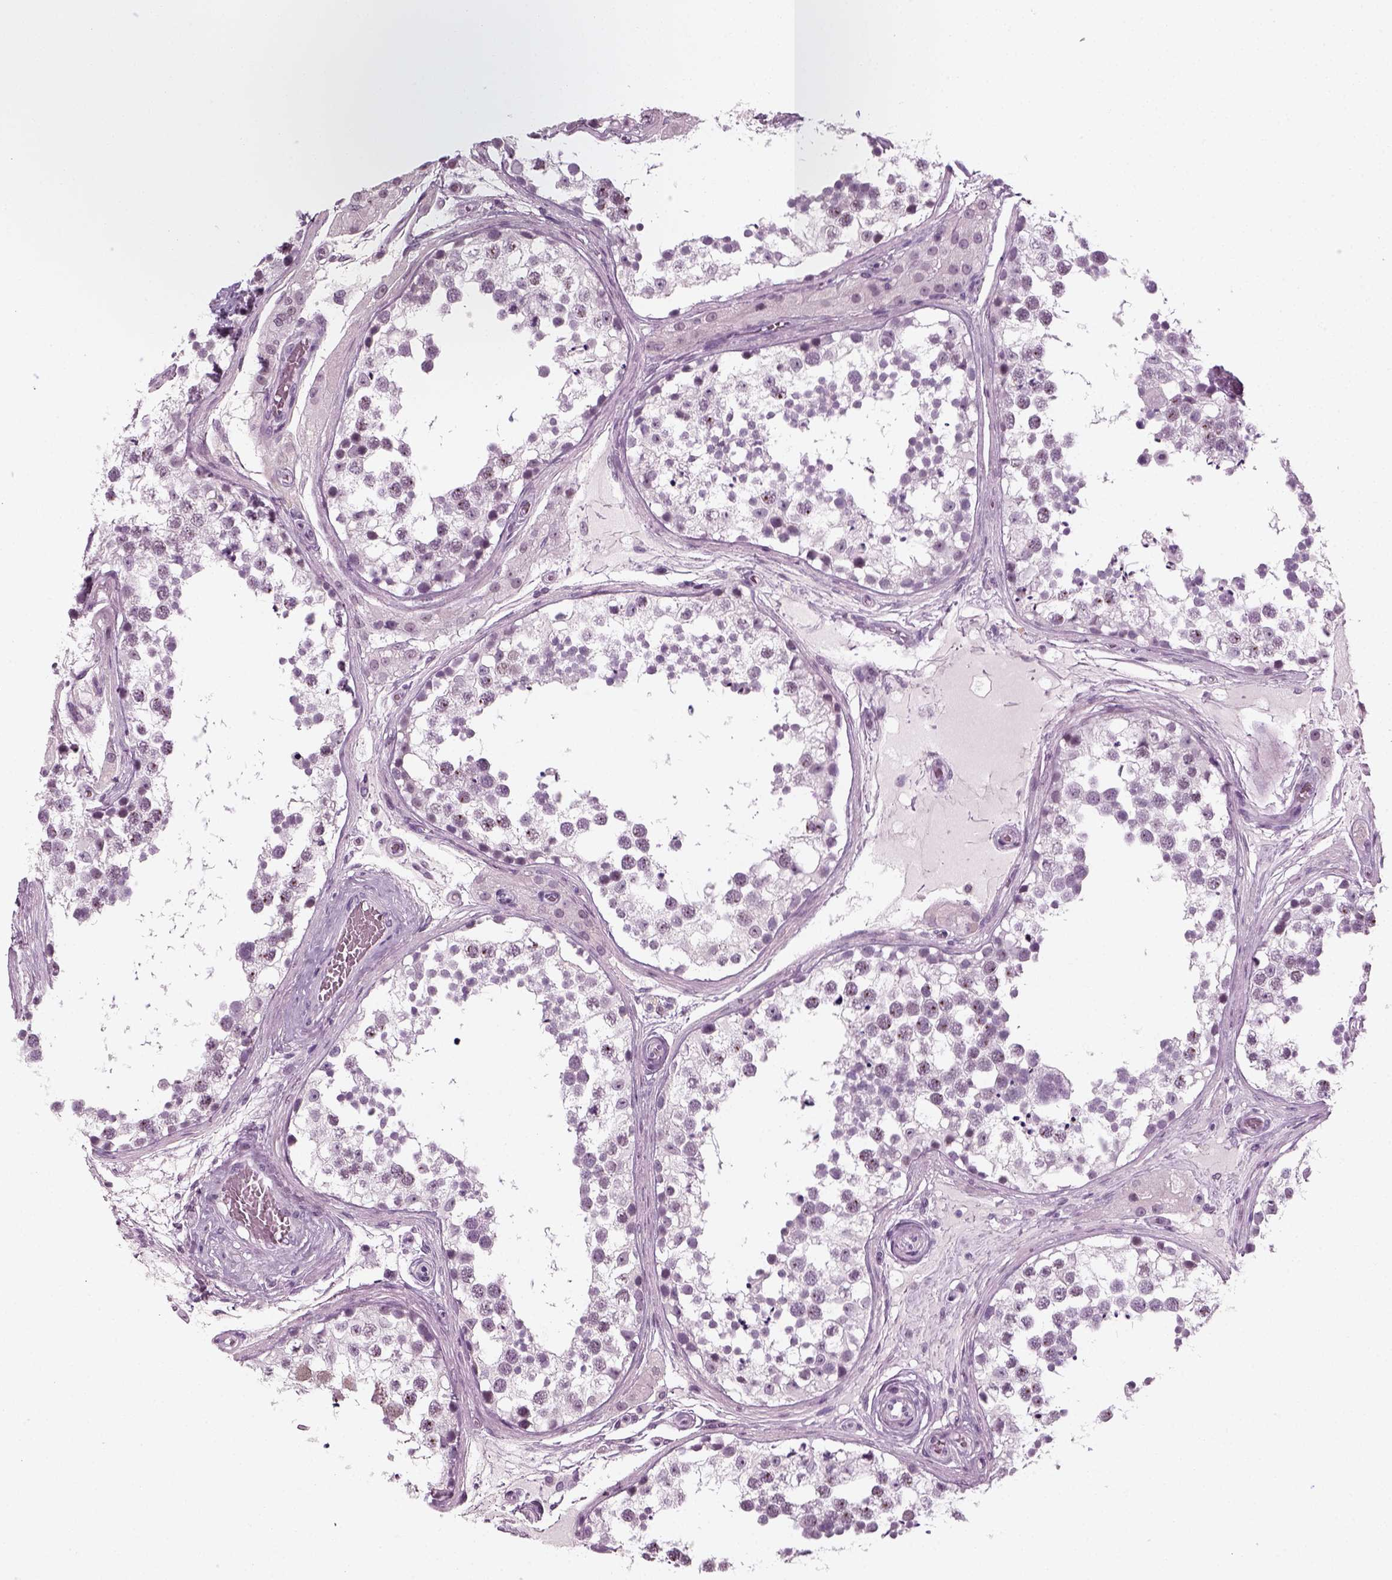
{"staining": {"intensity": "negative", "quantity": "none", "location": "none"}, "tissue": "testis", "cell_type": "Cells in seminiferous ducts", "image_type": "normal", "snomed": [{"axis": "morphology", "description": "Normal tissue, NOS"}, {"axis": "morphology", "description": "Seminoma, NOS"}, {"axis": "topography", "description": "Testis"}], "caption": "A micrograph of testis stained for a protein exhibits no brown staining in cells in seminiferous ducts.", "gene": "KRT75", "patient": {"sex": "male", "age": 65}}